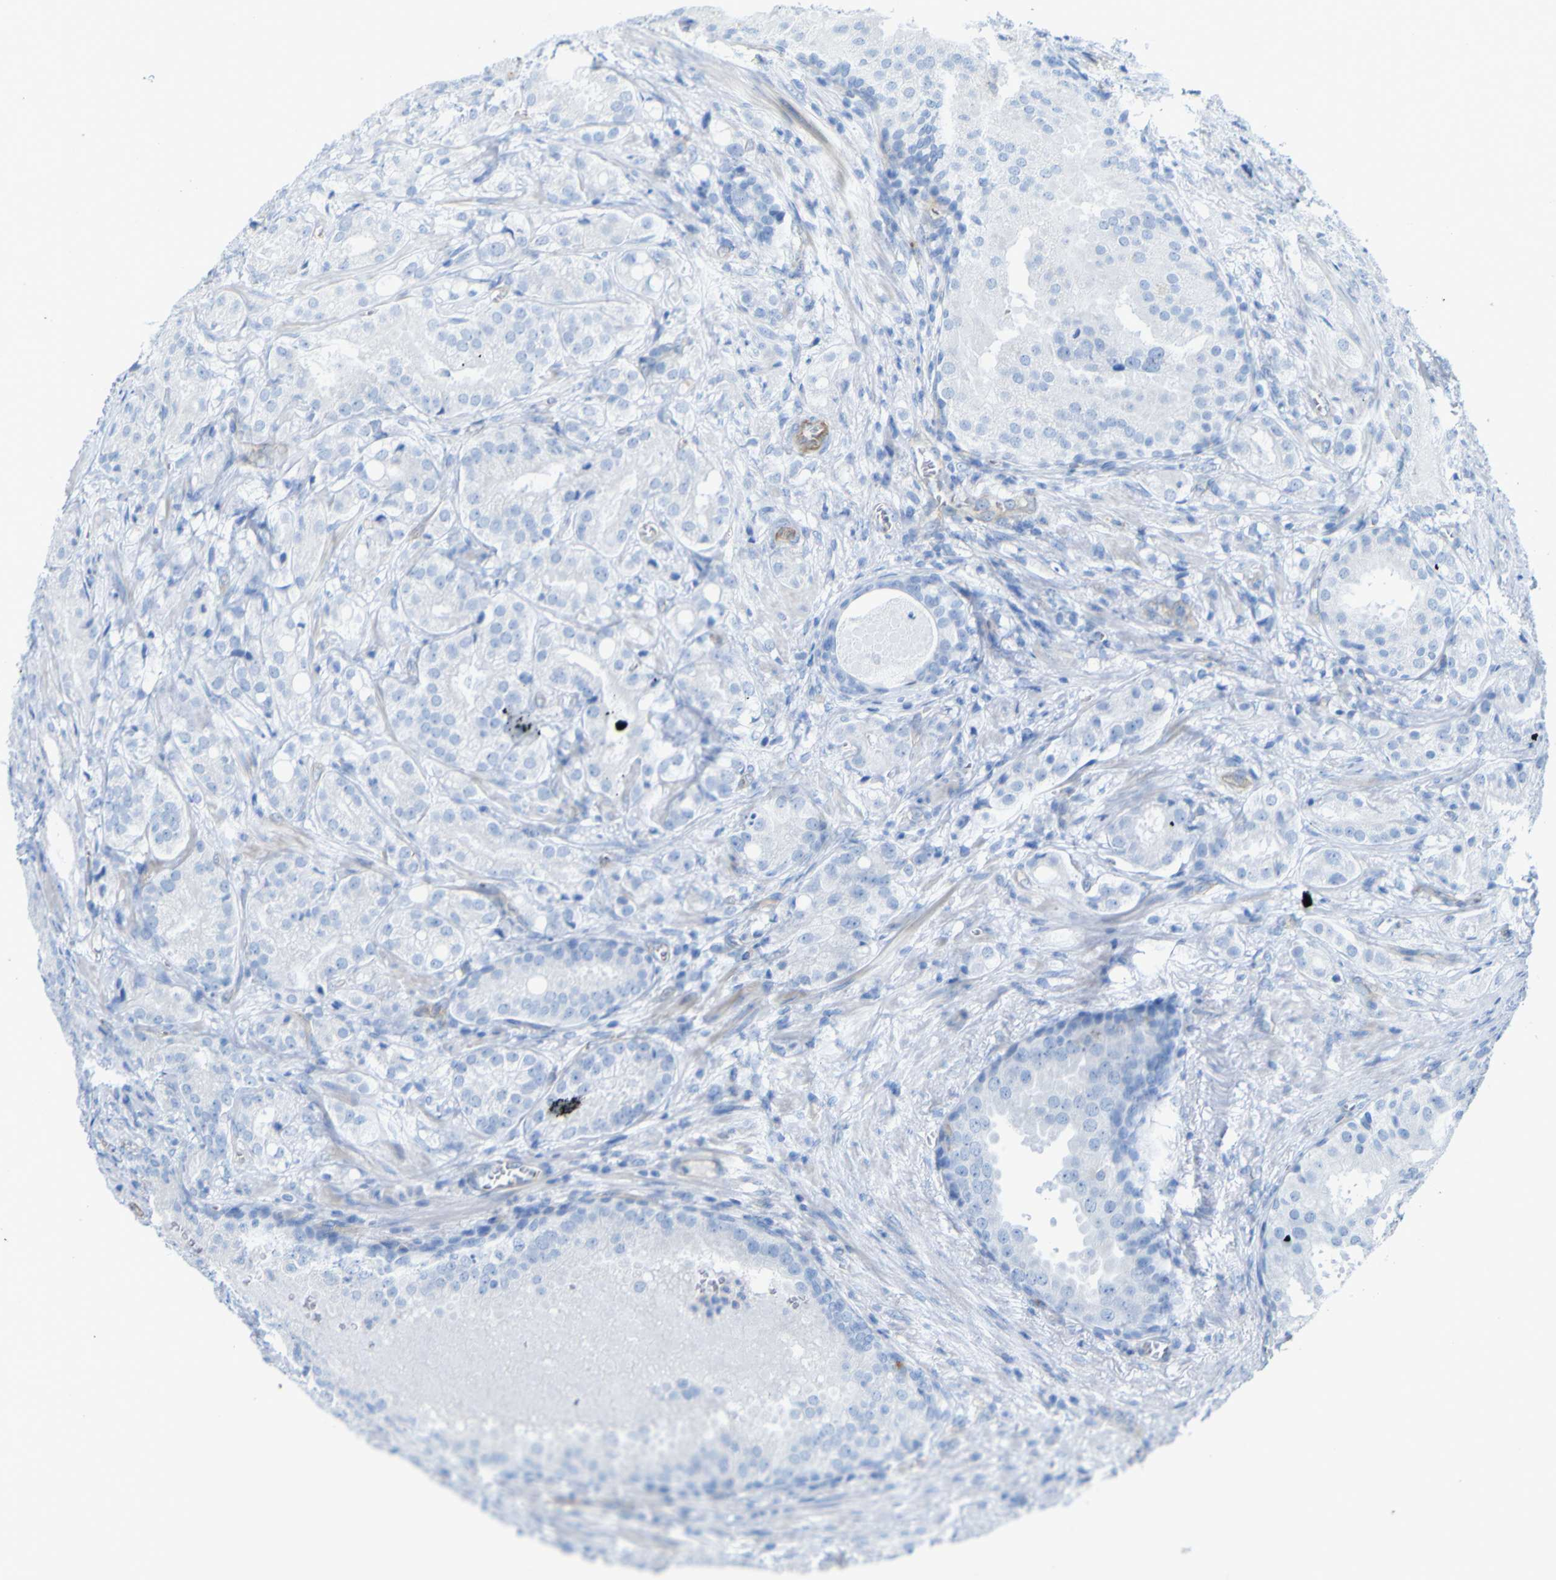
{"staining": {"intensity": "negative", "quantity": "none", "location": "none"}, "tissue": "prostate cancer", "cell_type": "Tumor cells", "image_type": "cancer", "snomed": [{"axis": "morphology", "description": "Adenocarcinoma, High grade"}, {"axis": "topography", "description": "Prostate"}], "caption": "Tumor cells are negative for brown protein staining in prostate adenocarcinoma (high-grade). The staining was performed using DAB (3,3'-diaminobenzidine) to visualize the protein expression in brown, while the nuclei were stained in blue with hematoxylin (Magnification: 20x).", "gene": "CD93", "patient": {"sex": "male", "age": 64}}